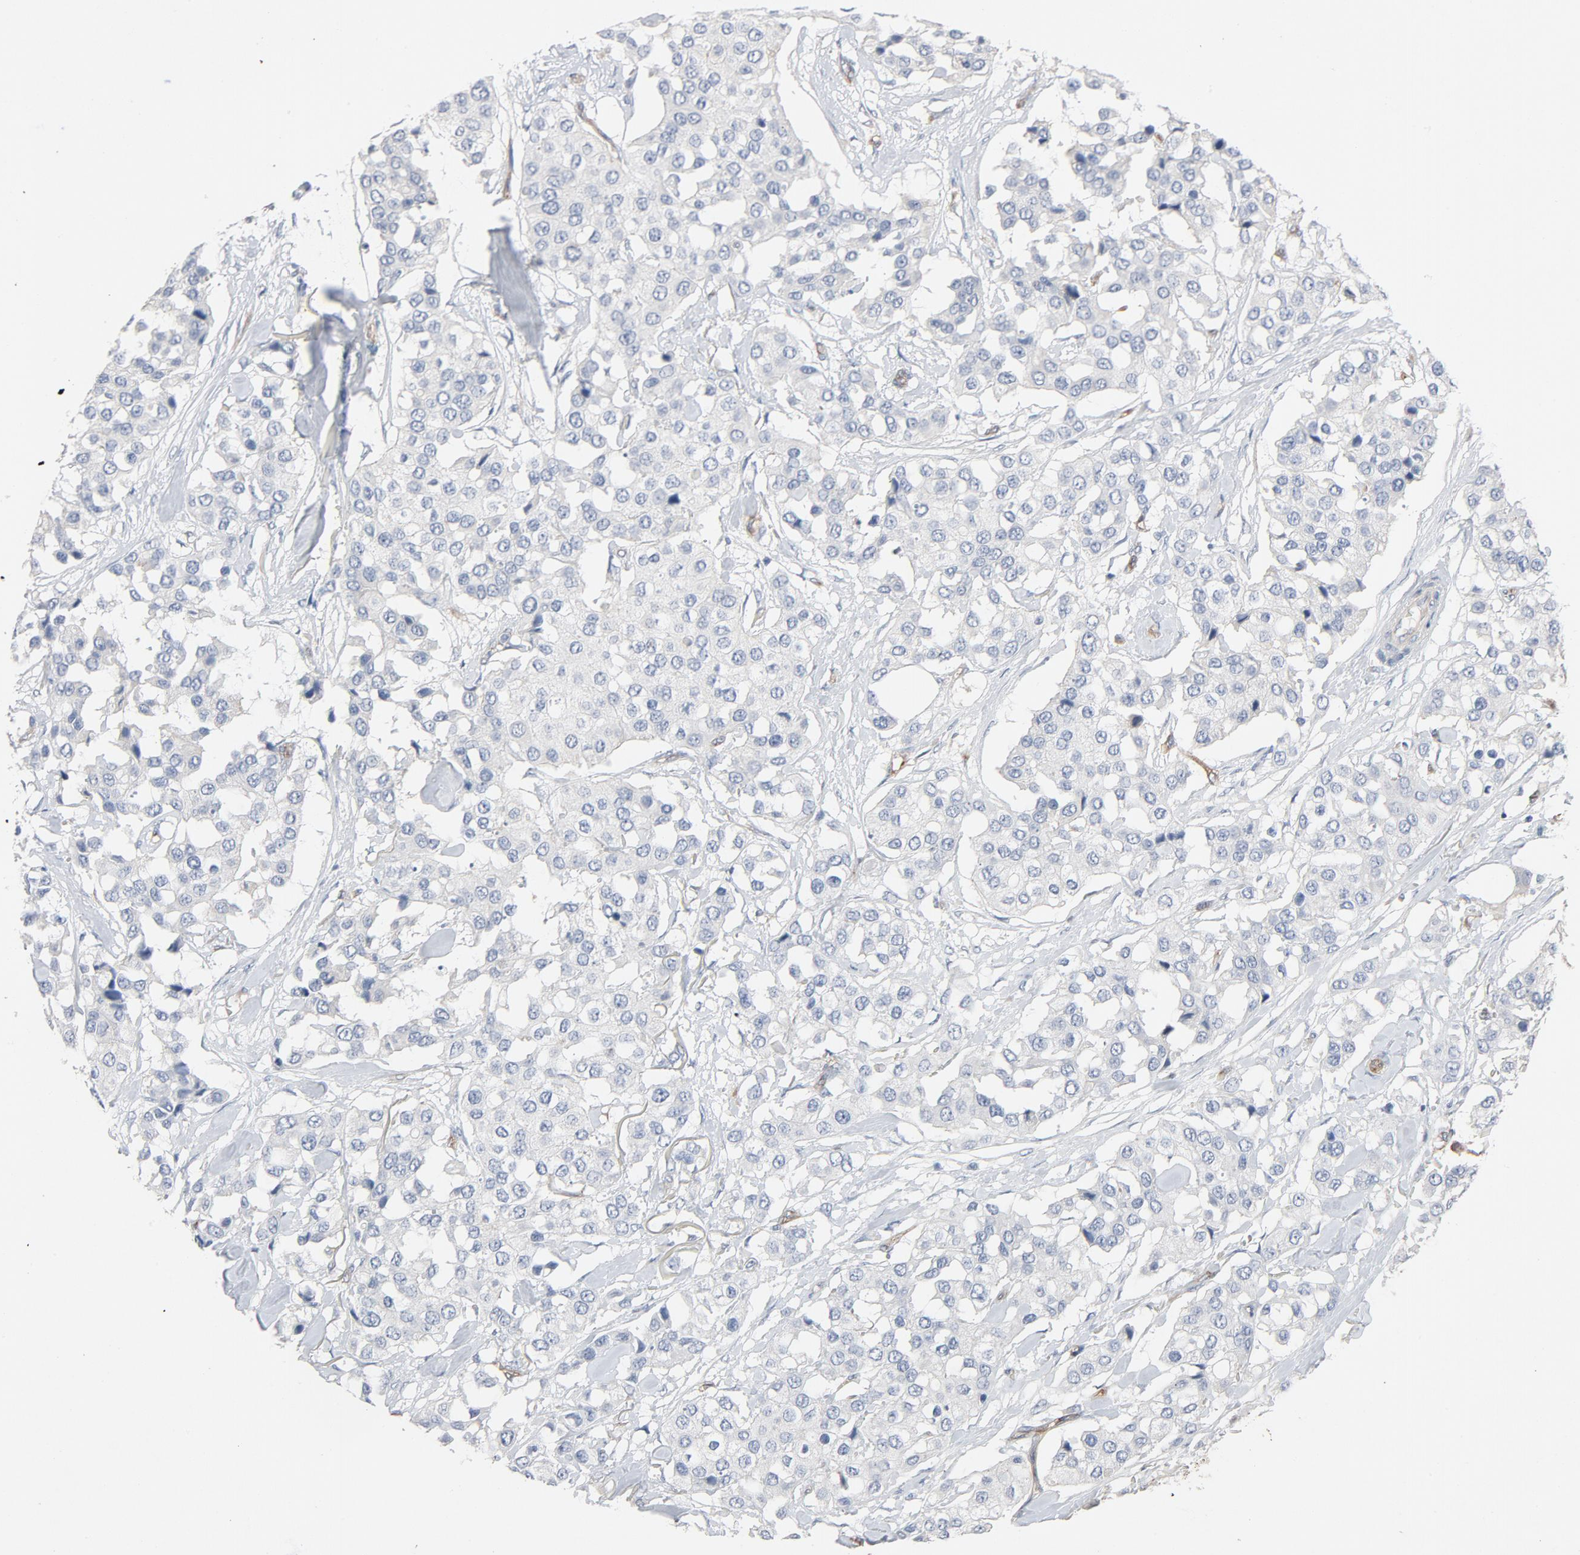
{"staining": {"intensity": "negative", "quantity": "none", "location": "none"}, "tissue": "breast cancer", "cell_type": "Tumor cells", "image_type": "cancer", "snomed": [{"axis": "morphology", "description": "Duct carcinoma"}, {"axis": "topography", "description": "Breast"}], "caption": "DAB immunohistochemical staining of breast cancer (infiltrating ductal carcinoma) shows no significant expression in tumor cells.", "gene": "KDR", "patient": {"sex": "female", "age": 80}}